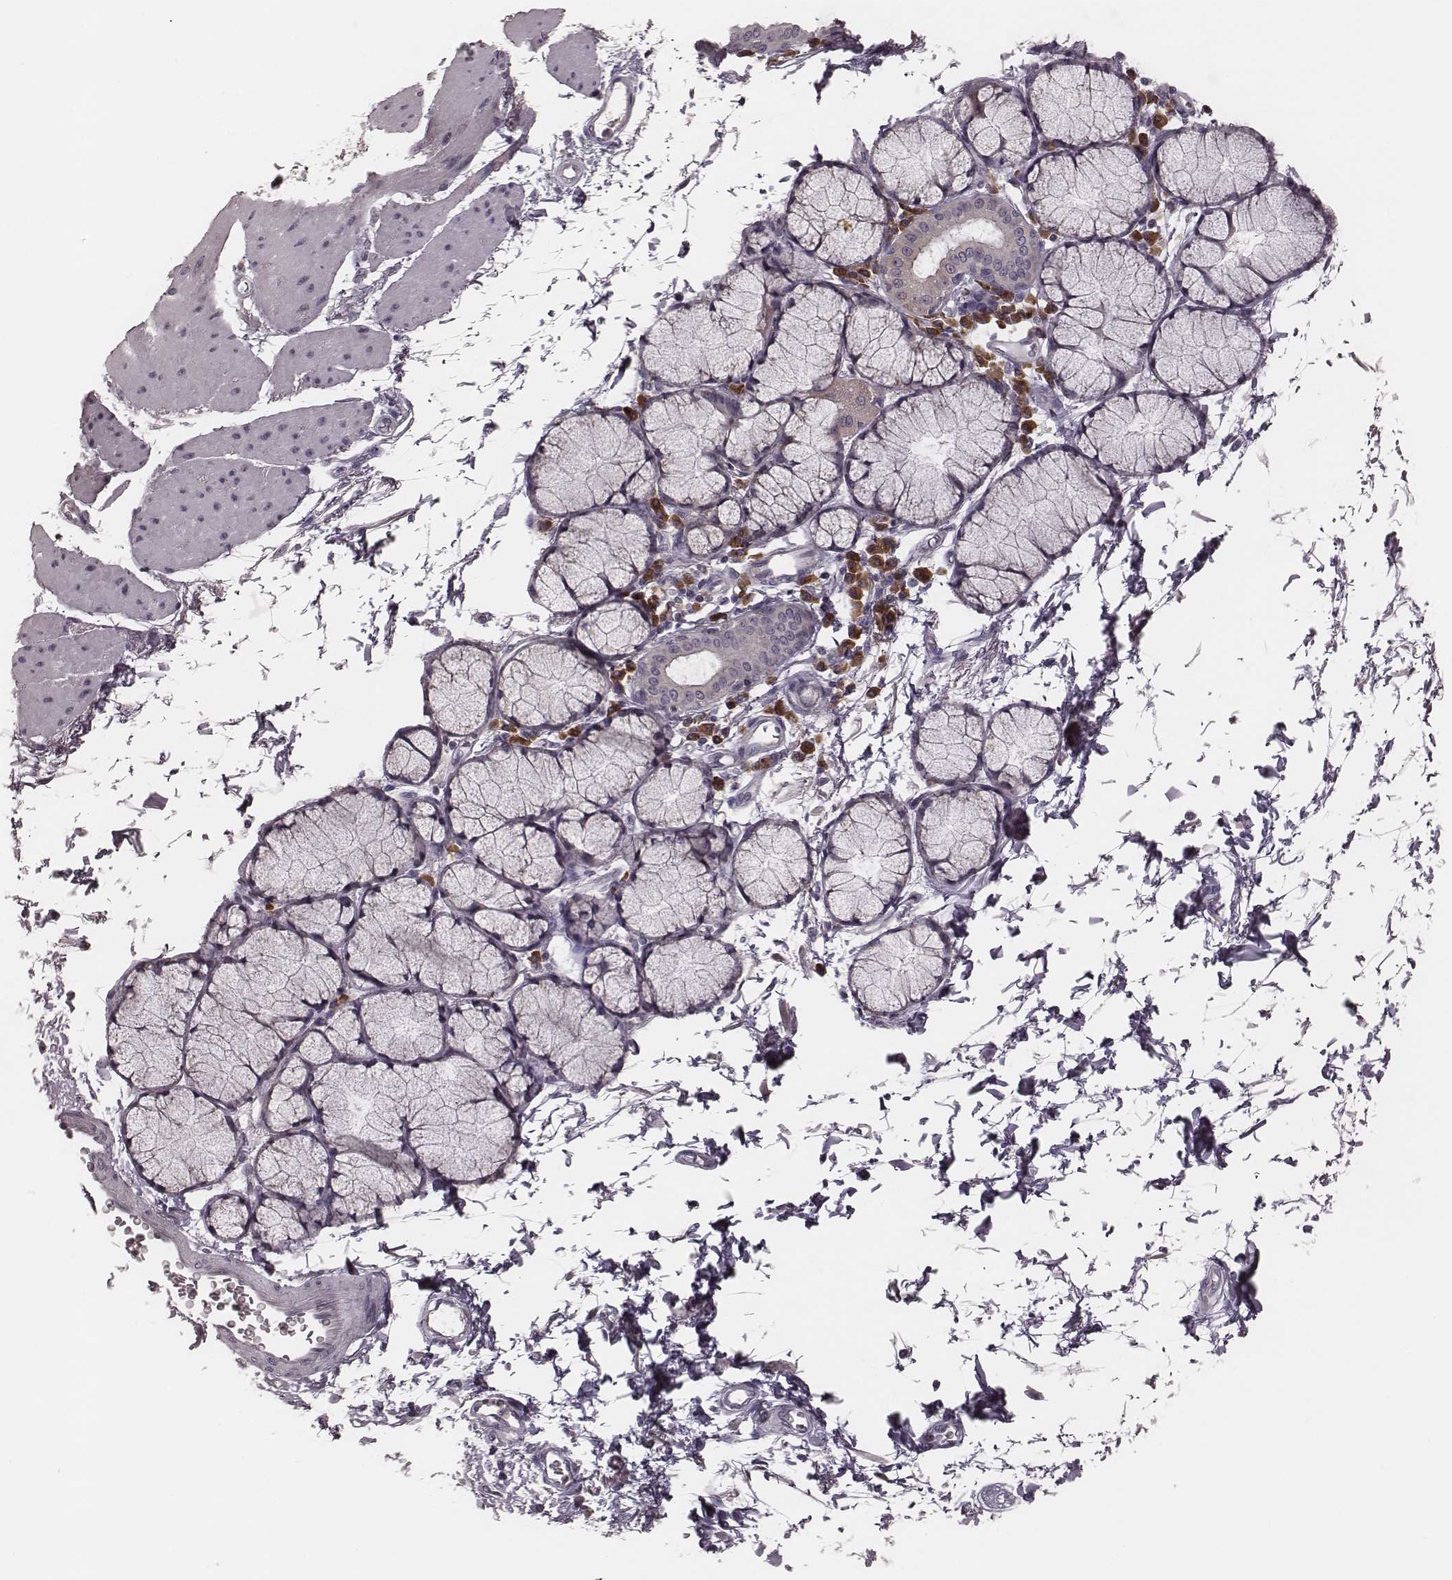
{"staining": {"intensity": "negative", "quantity": "none", "location": "none"}, "tissue": "esophagus", "cell_type": "Squamous epithelial cells", "image_type": "normal", "snomed": [{"axis": "morphology", "description": "Normal tissue, NOS"}, {"axis": "topography", "description": "Esophagus"}], "caption": "Immunohistochemistry photomicrograph of normal esophagus: esophagus stained with DAB displays no significant protein positivity in squamous epithelial cells.", "gene": "P2RX5", "patient": {"sex": "female", "age": 81}}